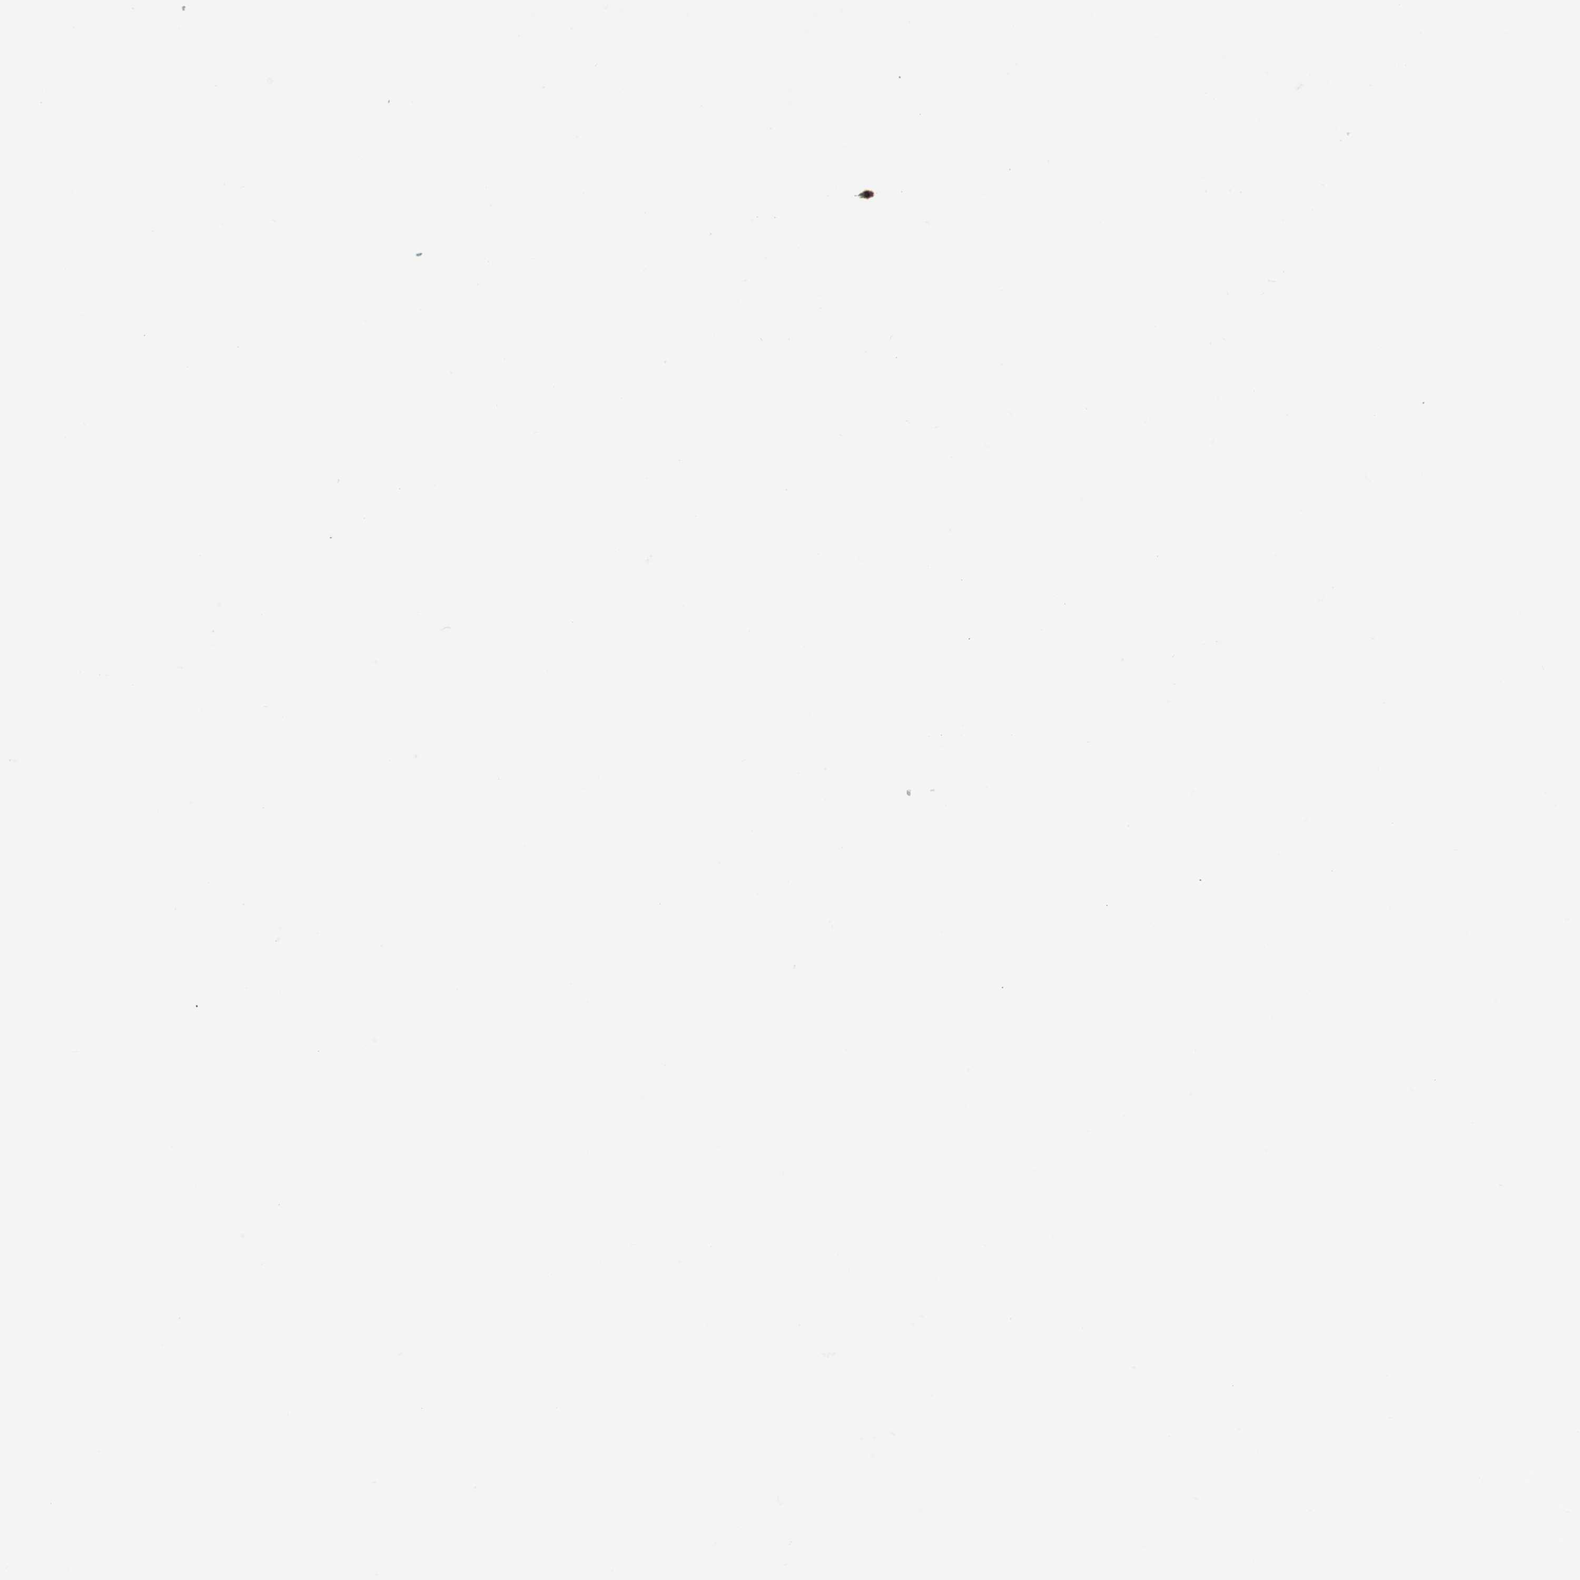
{"staining": {"intensity": "strong", "quantity": "25%-75%", "location": "cytoplasmic/membranous"}, "tissue": "rectum", "cell_type": "Glandular cells", "image_type": "normal", "snomed": [{"axis": "morphology", "description": "Normal tissue, NOS"}, {"axis": "topography", "description": "Rectum"}], "caption": "Immunohistochemical staining of normal rectum shows strong cytoplasmic/membranous protein staining in about 25%-75% of glandular cells.", "gene": "ZNF512B", "patient": {"sex": "female", "age": 66}}